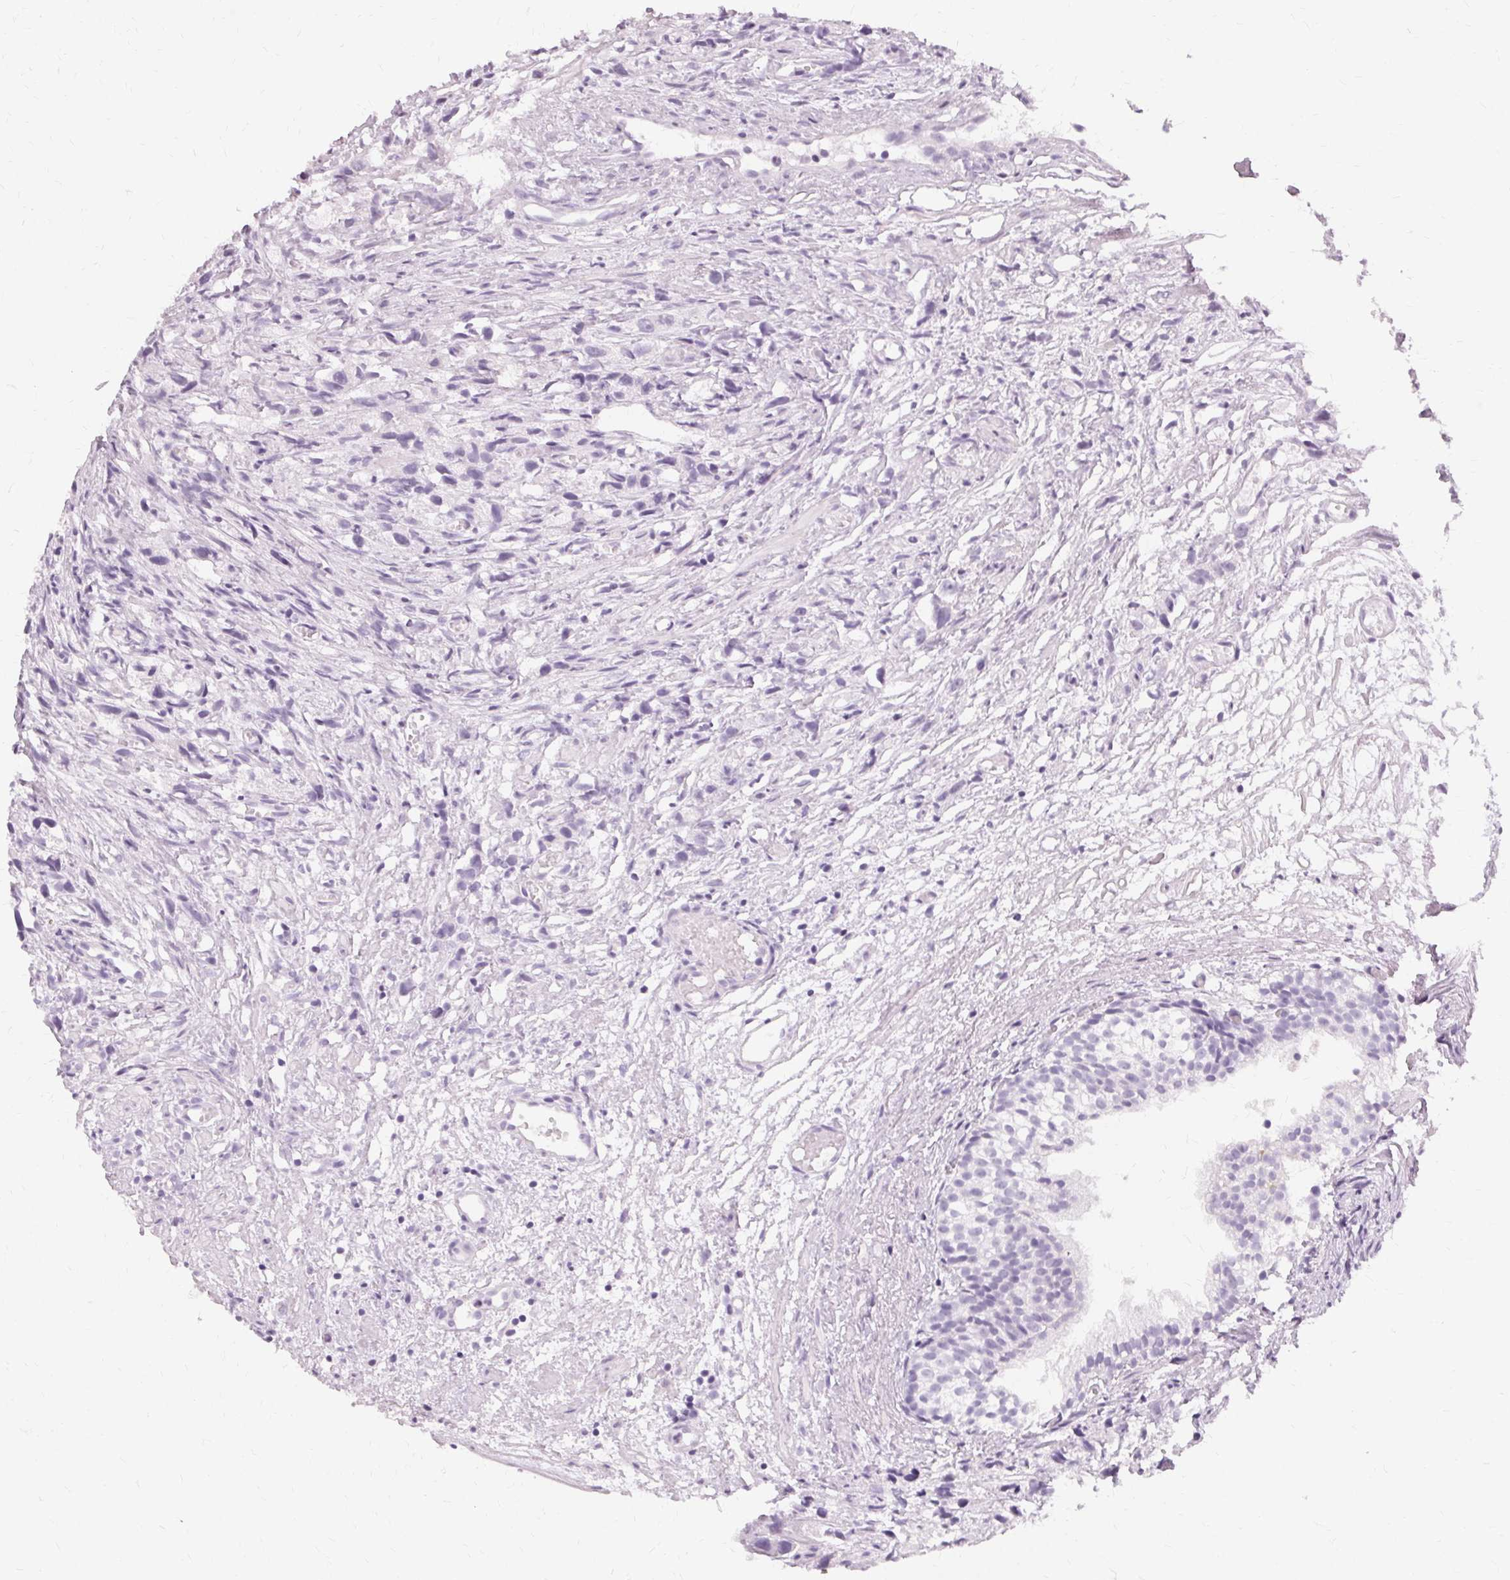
{"staining": {"intensity": "negative", "quantity": "none", "location": "none"}, "tissue": "prostate cancer", "cell_type": "Tumor cells", "image_type": "cancer", "snomed": [{"axis": "morphology", "description": "Adenocarcinoma, High grade"}, {"axis": "topography", "description": "Prostate"}], "caption": "Immunohistochemical staining of human adenocarcinoma (high-grade) (prostate) demonstrates no significant expression in tumor cells. (Stains: DAB IHC with hematoxylin counter stain, Microscopy: brightfield microscopy at high magnification).", "gene": "KRT6C", "patient": {"sex": "male", "age": 75}}